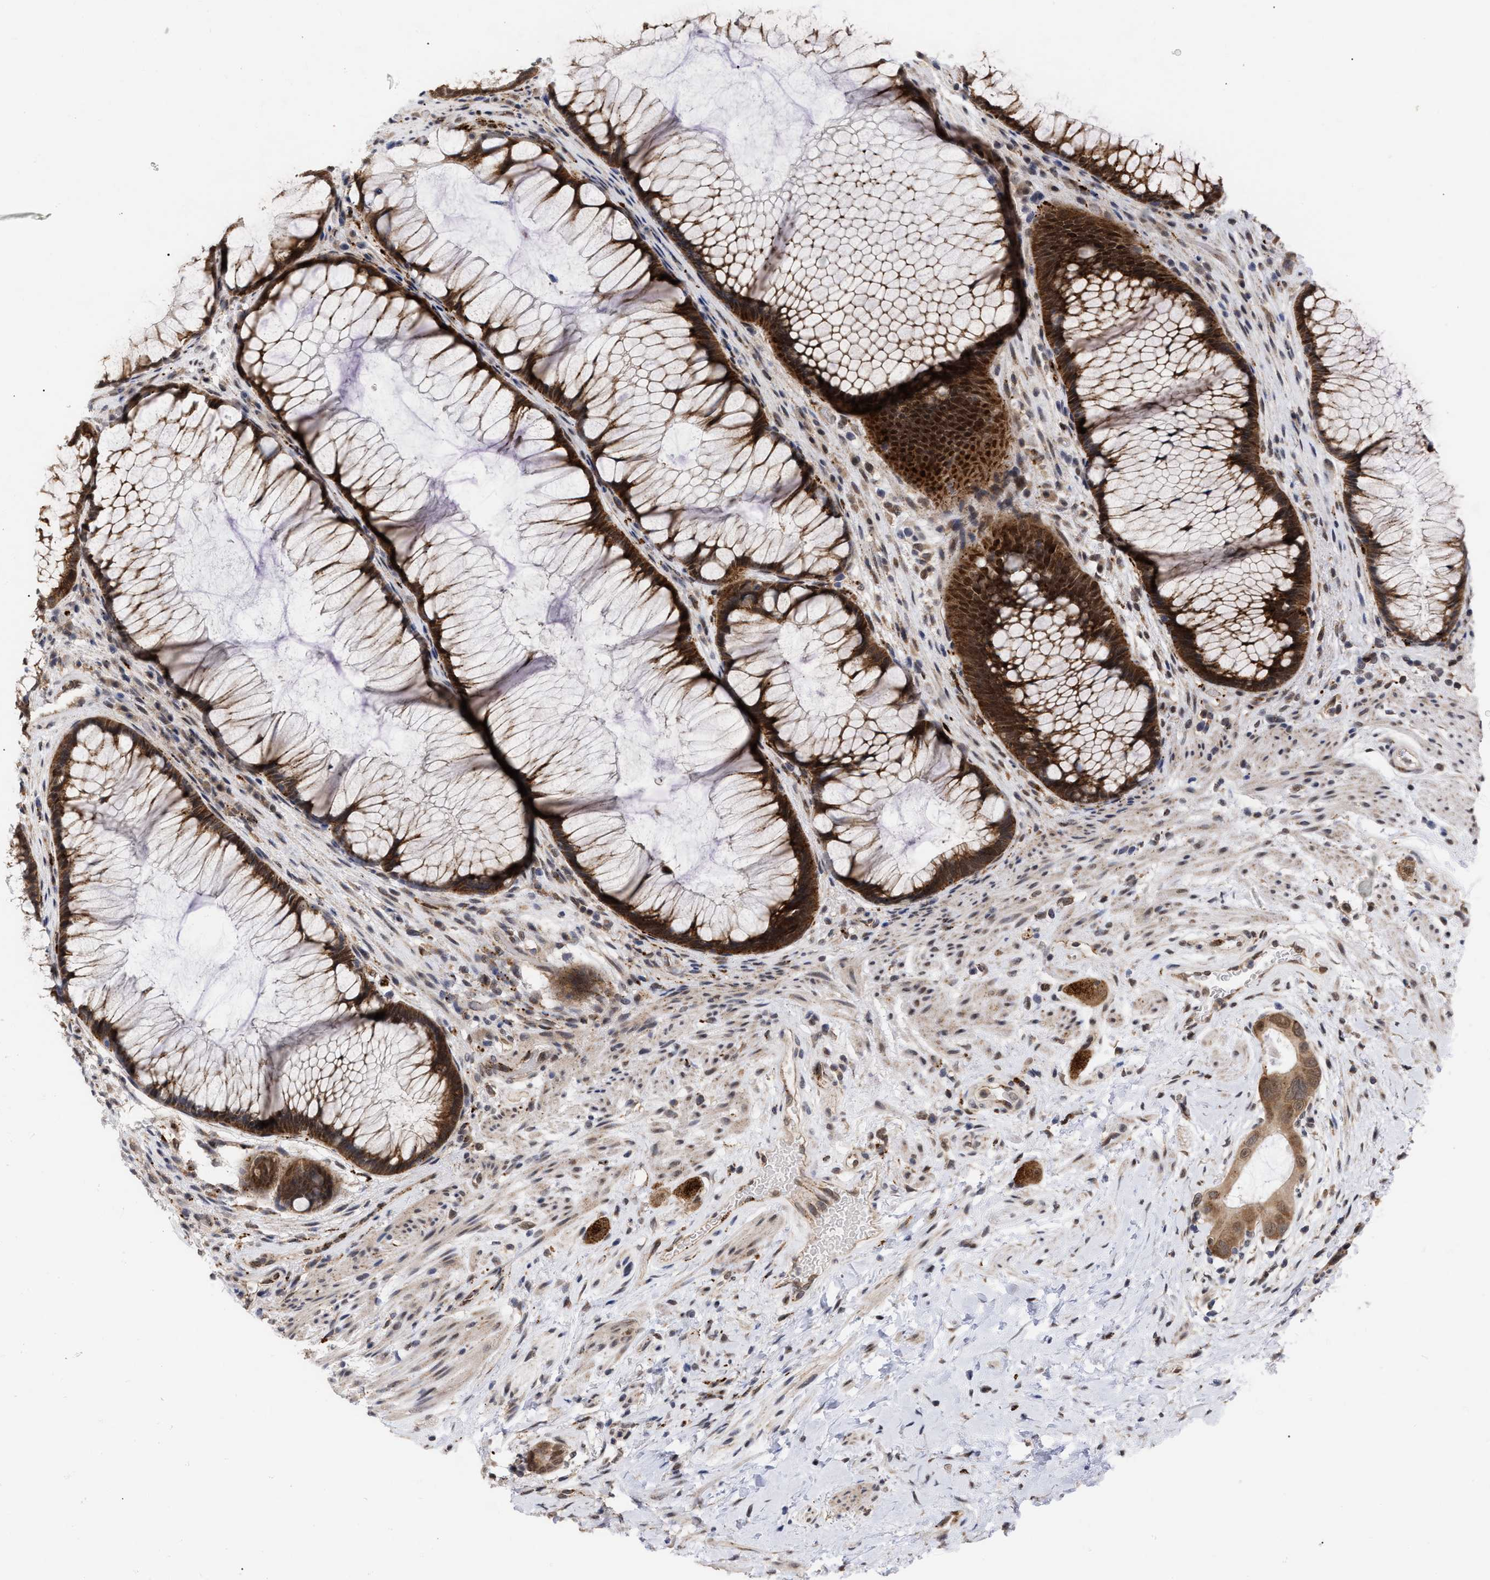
{"staining": {"intensity": "strong", "quantity": ">75%", "location": "cytoplasmic/membranous"}, "tissue": "colorectal cancer", "cell_type": "Tumor cells", "image_type": "cancer", "snomed": [{"axis": "morphology", "description": "Adenocarcinoma, NOS"}, {"axis": "topography", "description": "Rectum"}], "caption": "Immunohistochemical staining of adenocarcinoma (colorectal) exhibits high levels of strong cytoplasmic/membranous expression in approximately >75% of tumor cells. The protein of interest is stained brown, and the nuclei are stained in blue (DAB (3,3'-diaminobenzidine) IHC with brightfield microscopy, high magnification).", "gene": "UPF1", "patient": {"sex": "male", "age": 51}}